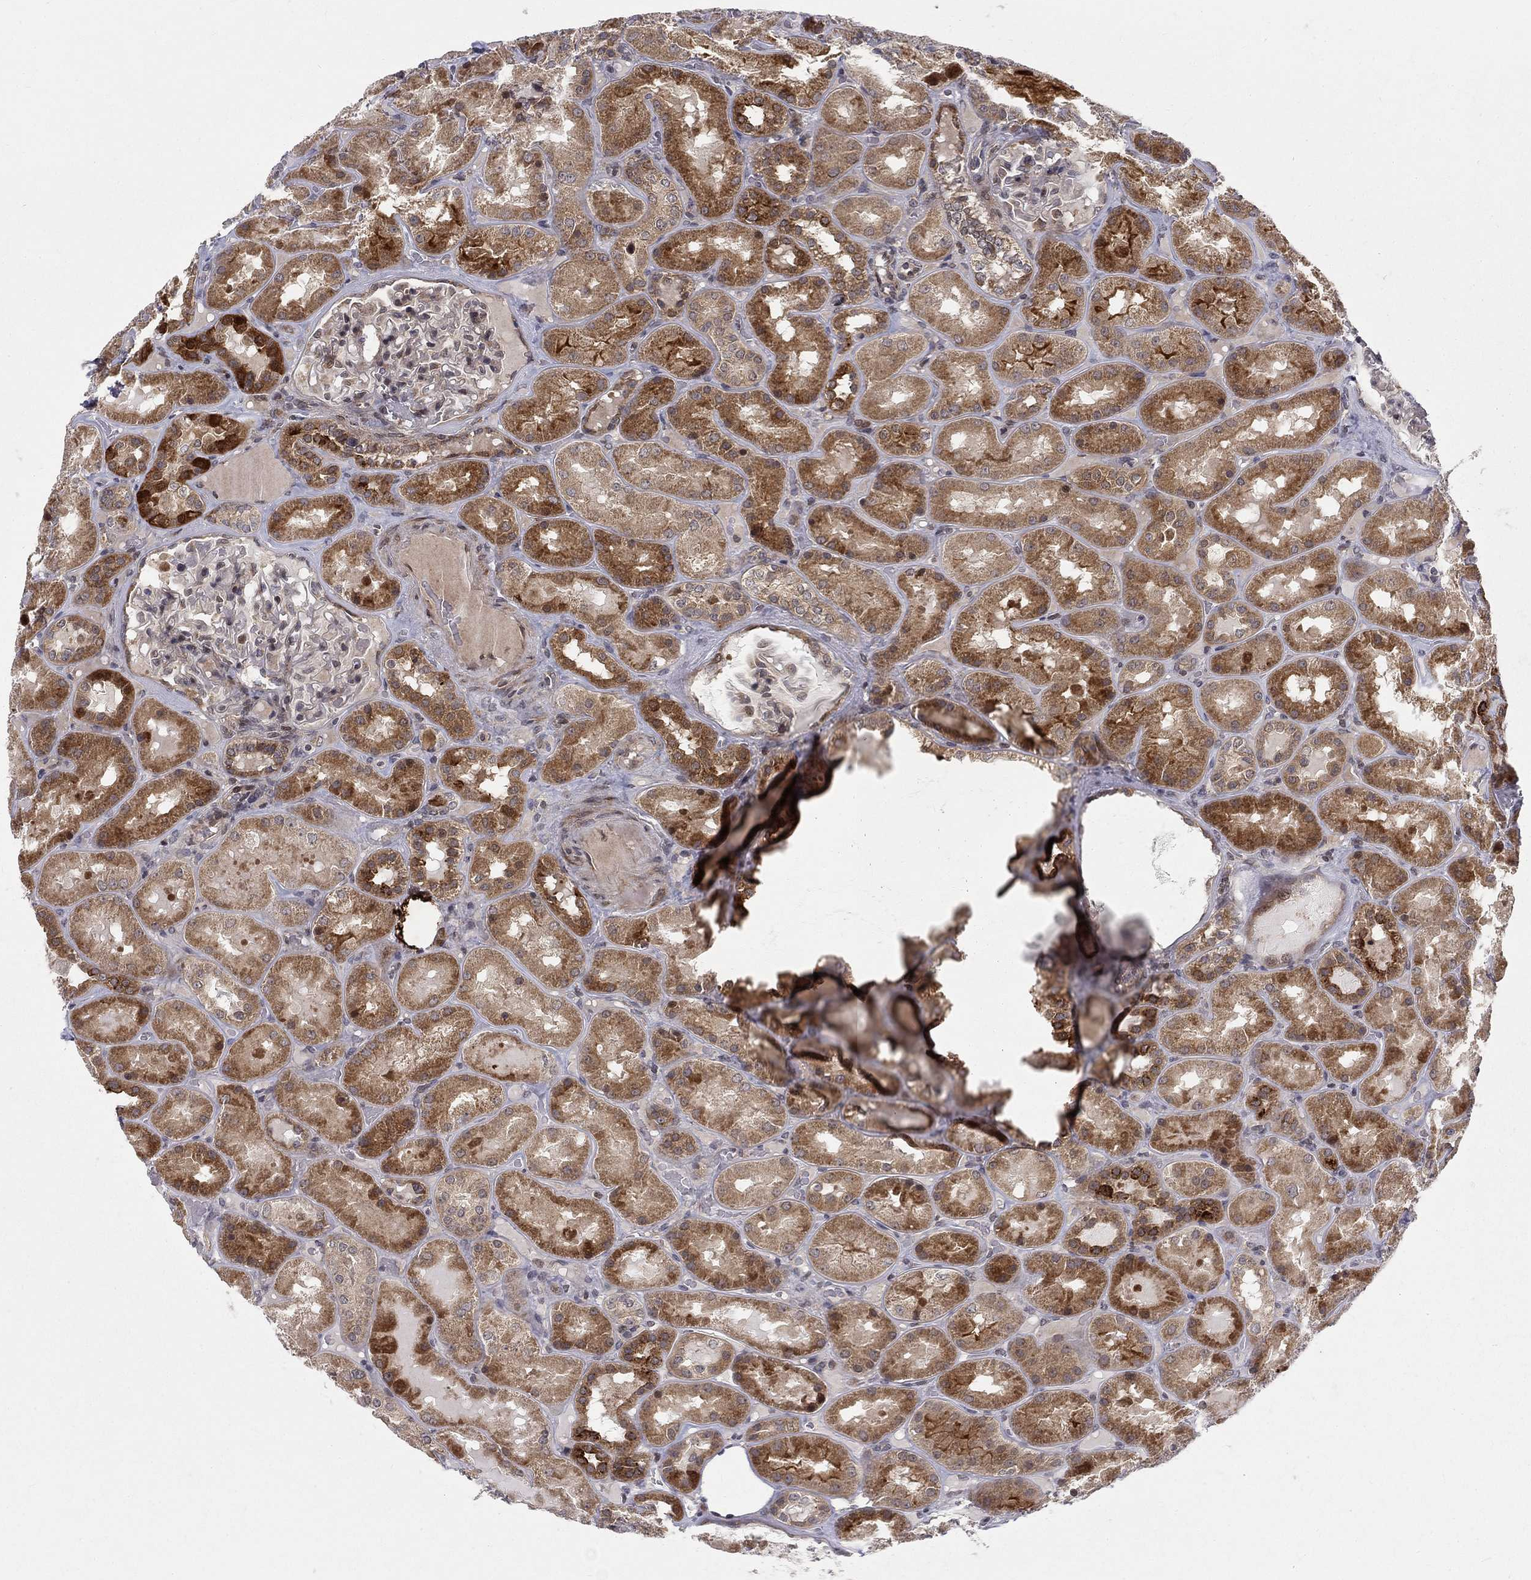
{"staining": {"intensity": "negative", "quantity": "none", "location": "none"}, "tissue": "kidney", "cell_type": "Cells in glomeruli", "image_type": "normal", "snomed": [{"axis": "morphology", "description": "Normal tissue, NOS"}, {"axis": "topography", "description": "Kidney"}], "caption": "Image shows no protein positivity in cells in glomeruli of benign kidney. (Stains: DAB (3,3'-diaminobenzidine) immunohistochemistry (IHC) with hematoxylin counter stain, Microscopy: brightfield microscopy at high magnification).", "gene": "WDR19", "patient": {"sex": "male", "age": 73}}